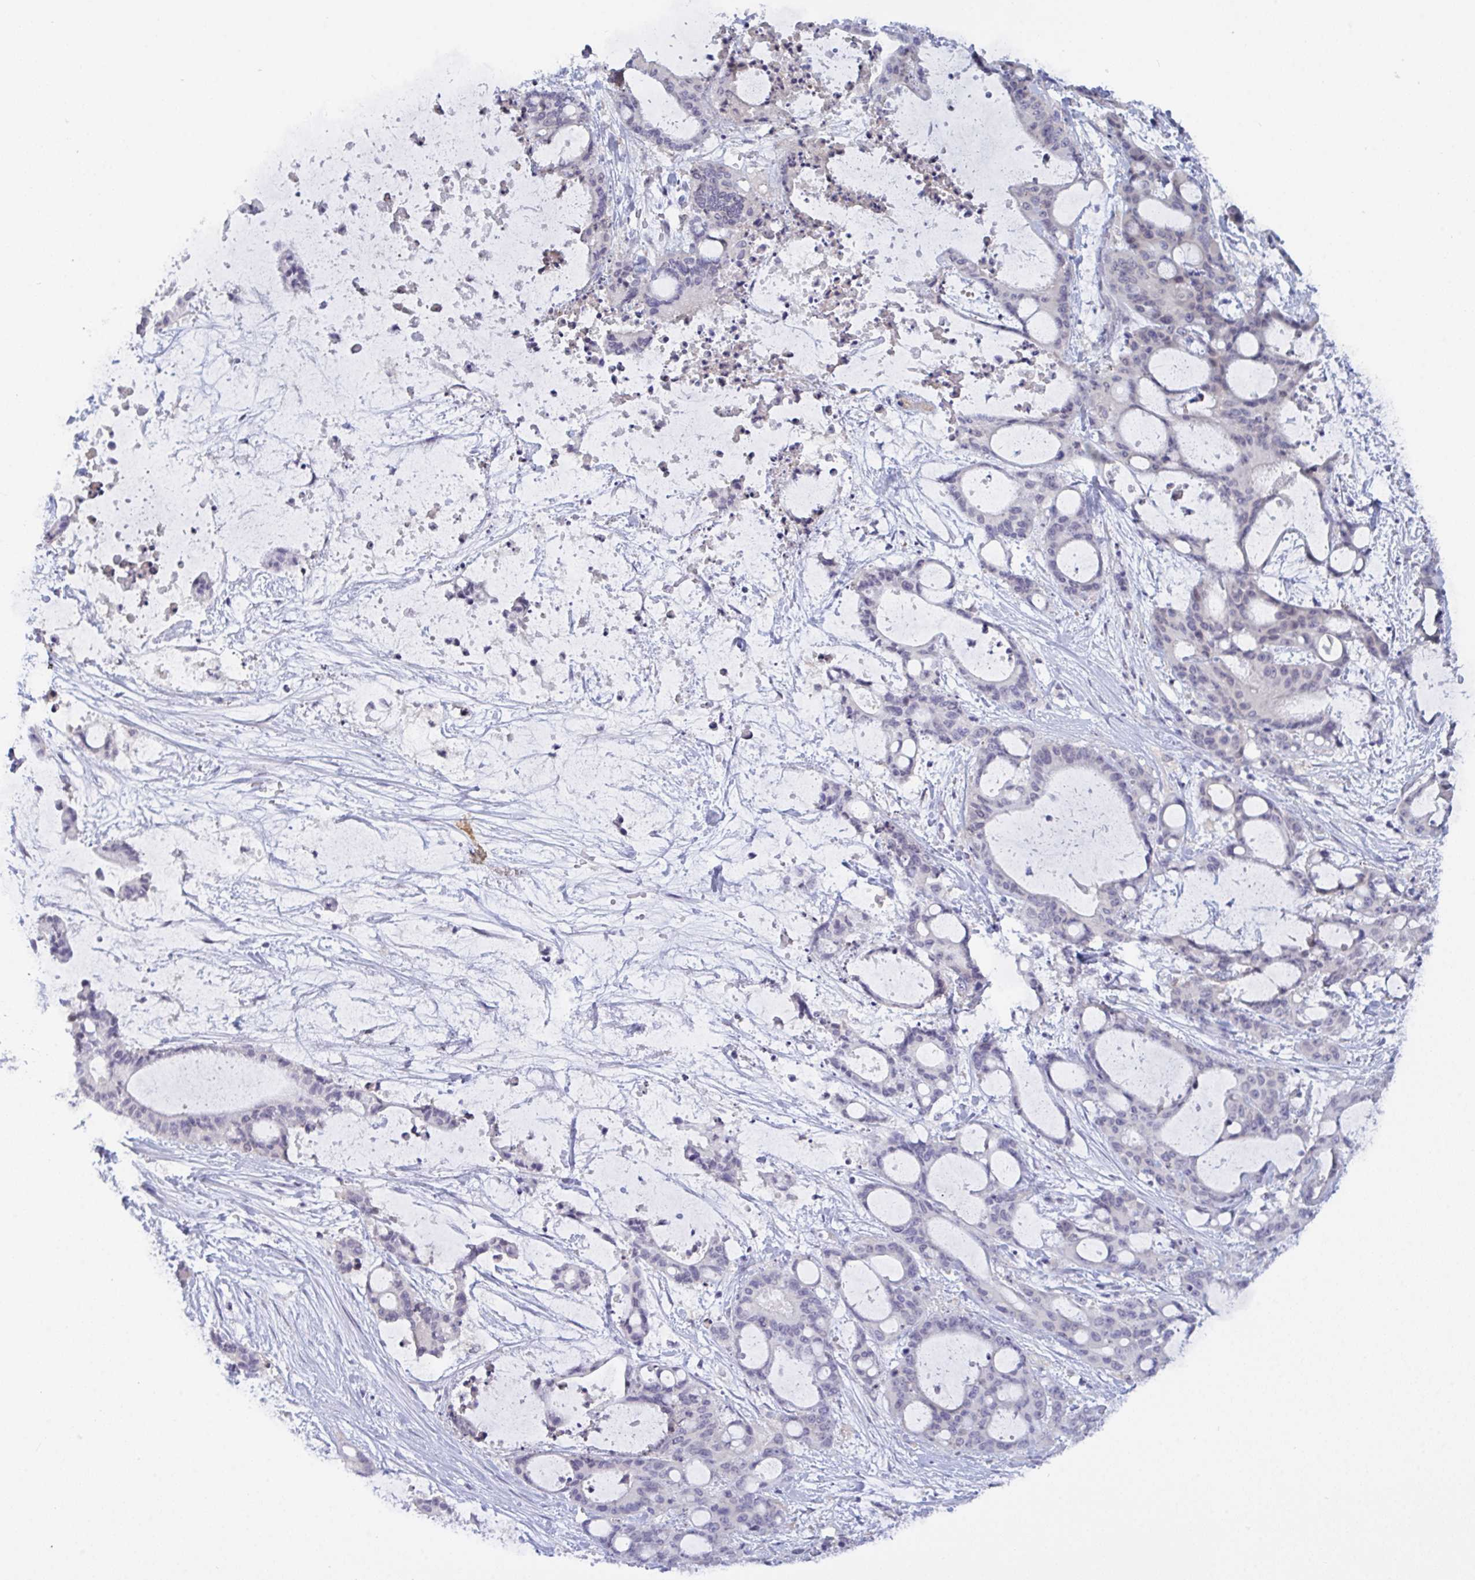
{"staining": {"intensity": "negative", "quantity": "none", "location": "none"}, "tissue": "liver cancer", "cell_type": "Tumor cells", "image_type": "cancer", "snomed": [{"axis": "morphology", "description": "Normal tissue, NOS"}, {"axis": "morphology", "description": "Cholangiocarcinoma"}, {"axis": "topography", "description": "Liver"}, {"axis": "topography", "description": "Peripheral nerve tissue"}], "caption": "Immunohistochemistry (IHC) of human liver cancer reveals no expression in tumor cells.", "gene": "SERPINB13", "patient": {"sex": "female", "age": 73}}